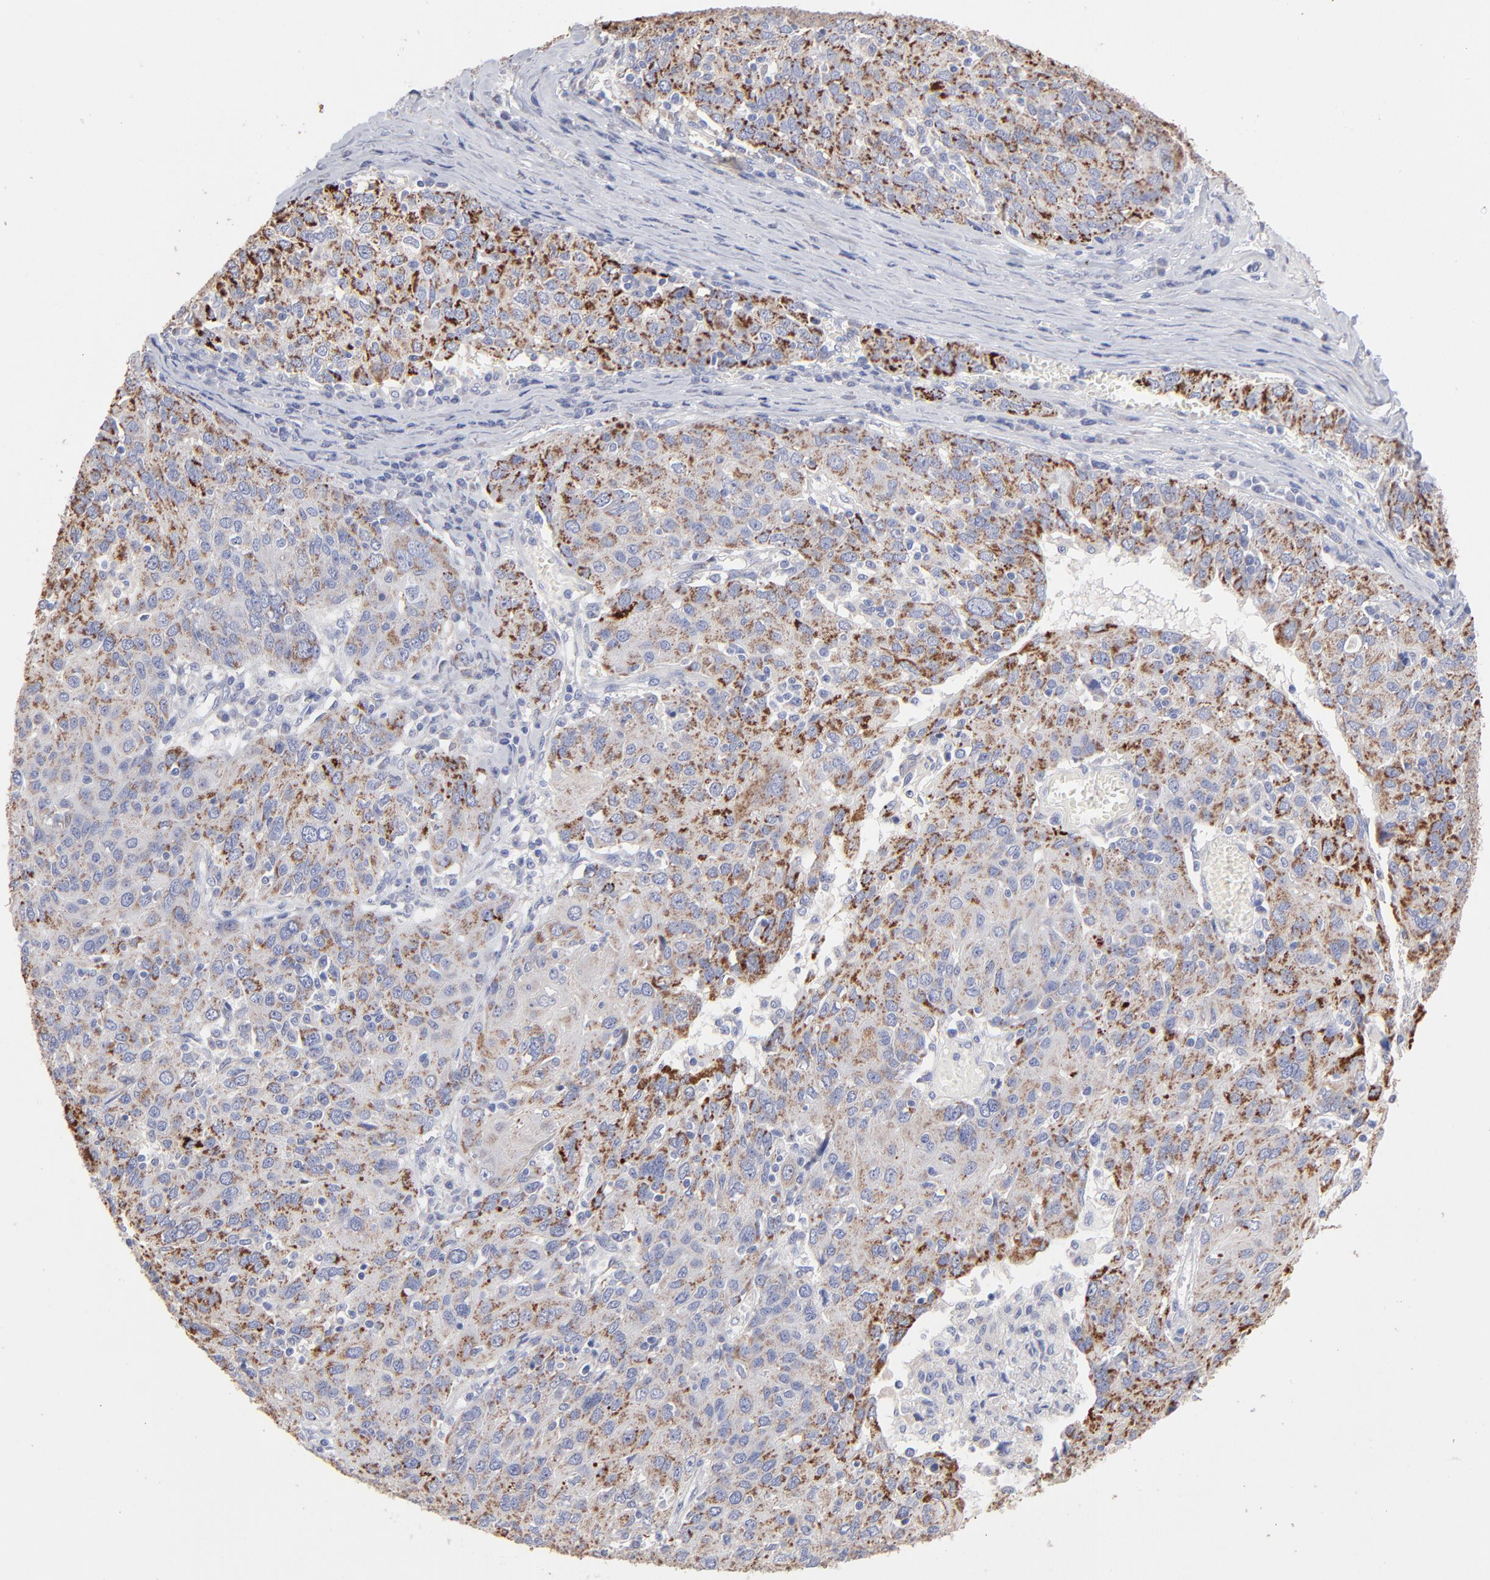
{"staining": {"intensity": "strong", "quantity": "25%-75%", "location": "cytoplasmic/membranous"}, "tissue": "ovarian cancer", "cell_type": "Tumor cells", "image_type": "cancer", "snomed": [{"axis": "morphology", "description": "Carcinoma, endometroid"}, {"axis": "topography", "description": "Ovary"}], "caption": "Human ovarian endometroid carcinoma stained with a brown dye exhibits strong cytoplasmic/membranous positive staining in about 25%-75% of tumor cells.", "gene": "TST", "patient": {"sex": "female", "age": 50}}